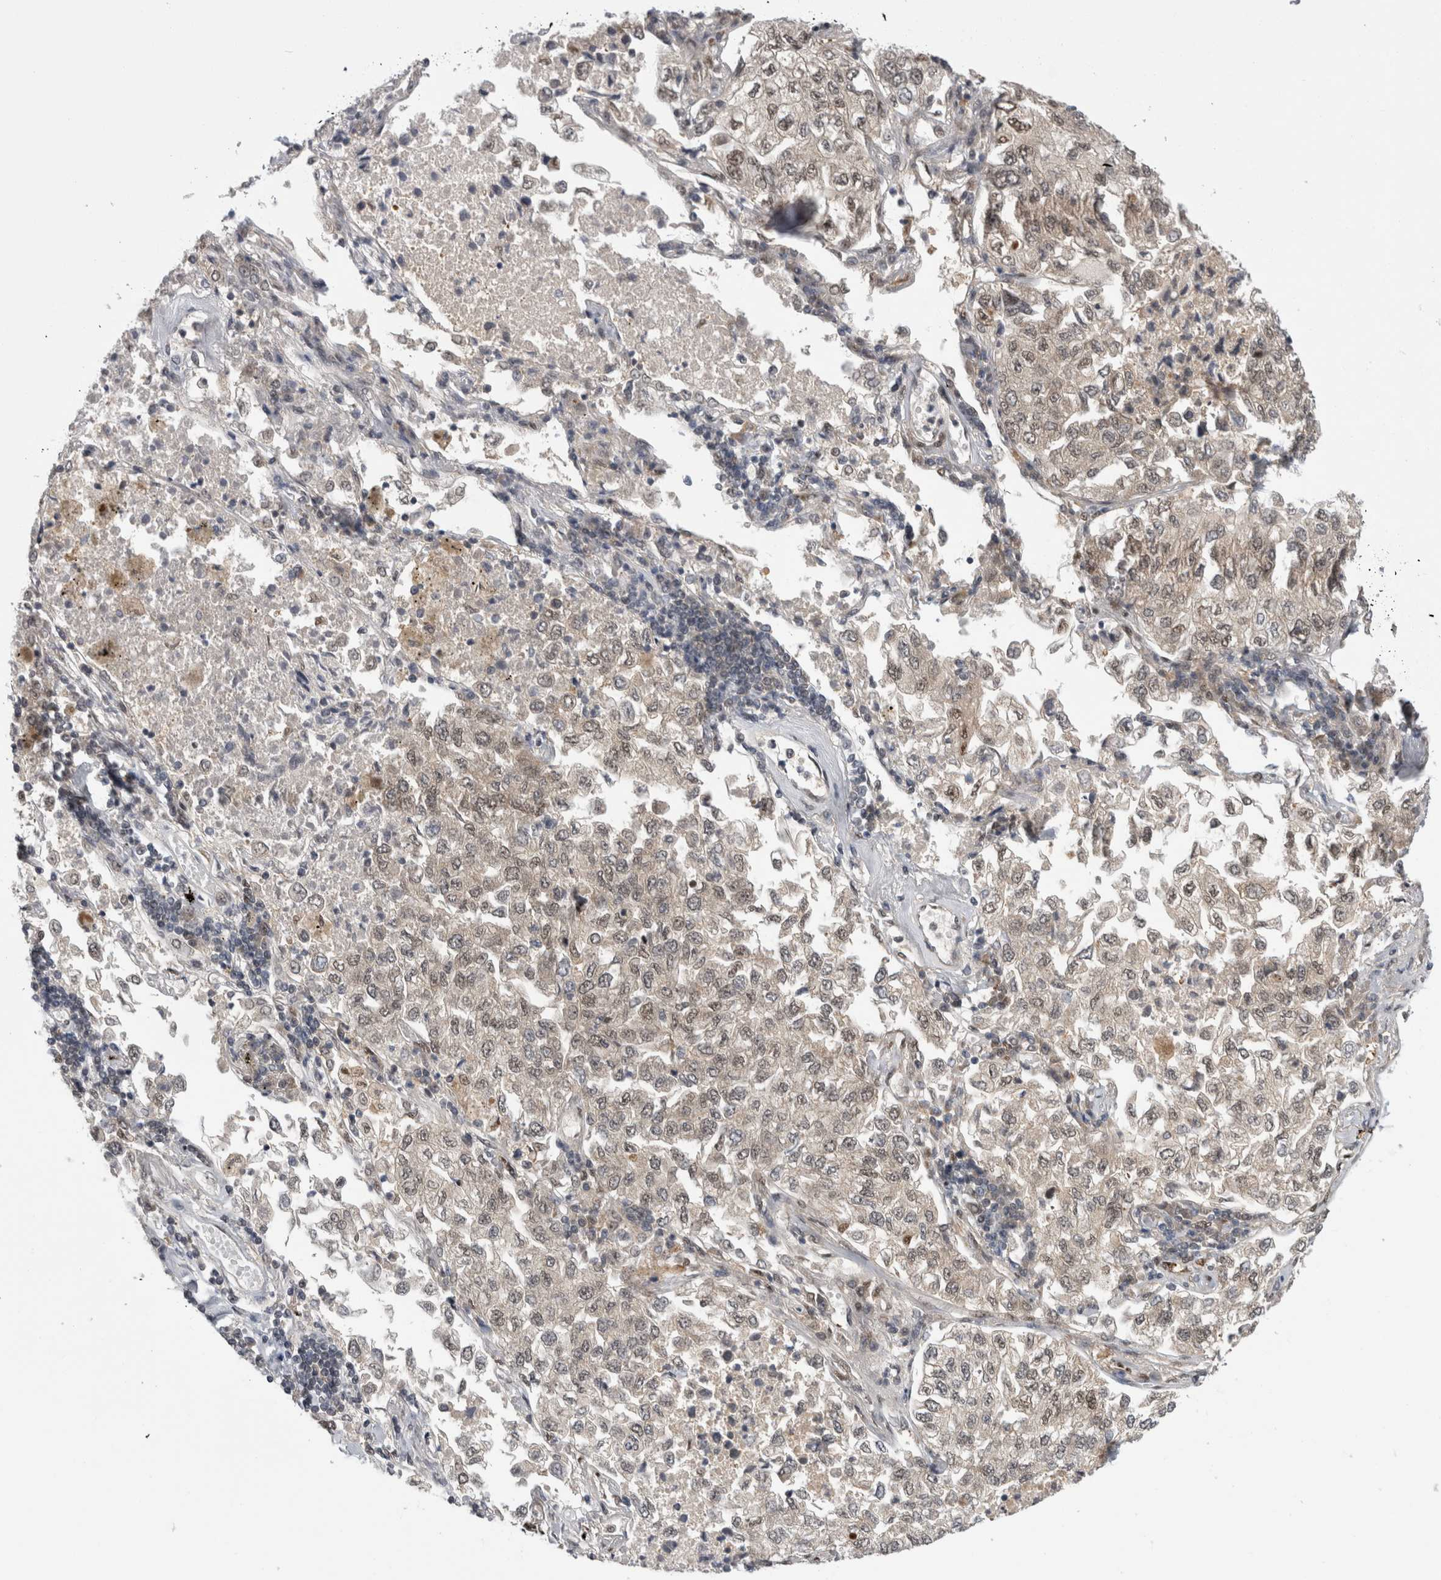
{"staining": {"intensity": "weak", "quantity": ">75%", "location": "cytoplasmic/membranous,nuclear"}, "tissue": "lung cancer", "cell_type": "Tumor cells", "image_type": "cancer", "snomed": [{"axis": "morphology", "description": "Adenocarcinoma, NOS"}, {"axis": "topography", "description": "Lung"}], "caption": "About >75% of tumor cells in human lung cancer (adenocarcinoma) show weak cytoplasmic/membranous and nuclear protein staining as visualized by brown immunohistochemical staining.", "gene": "PSMB2", "patient": {"sex": "male", "age": 63}}